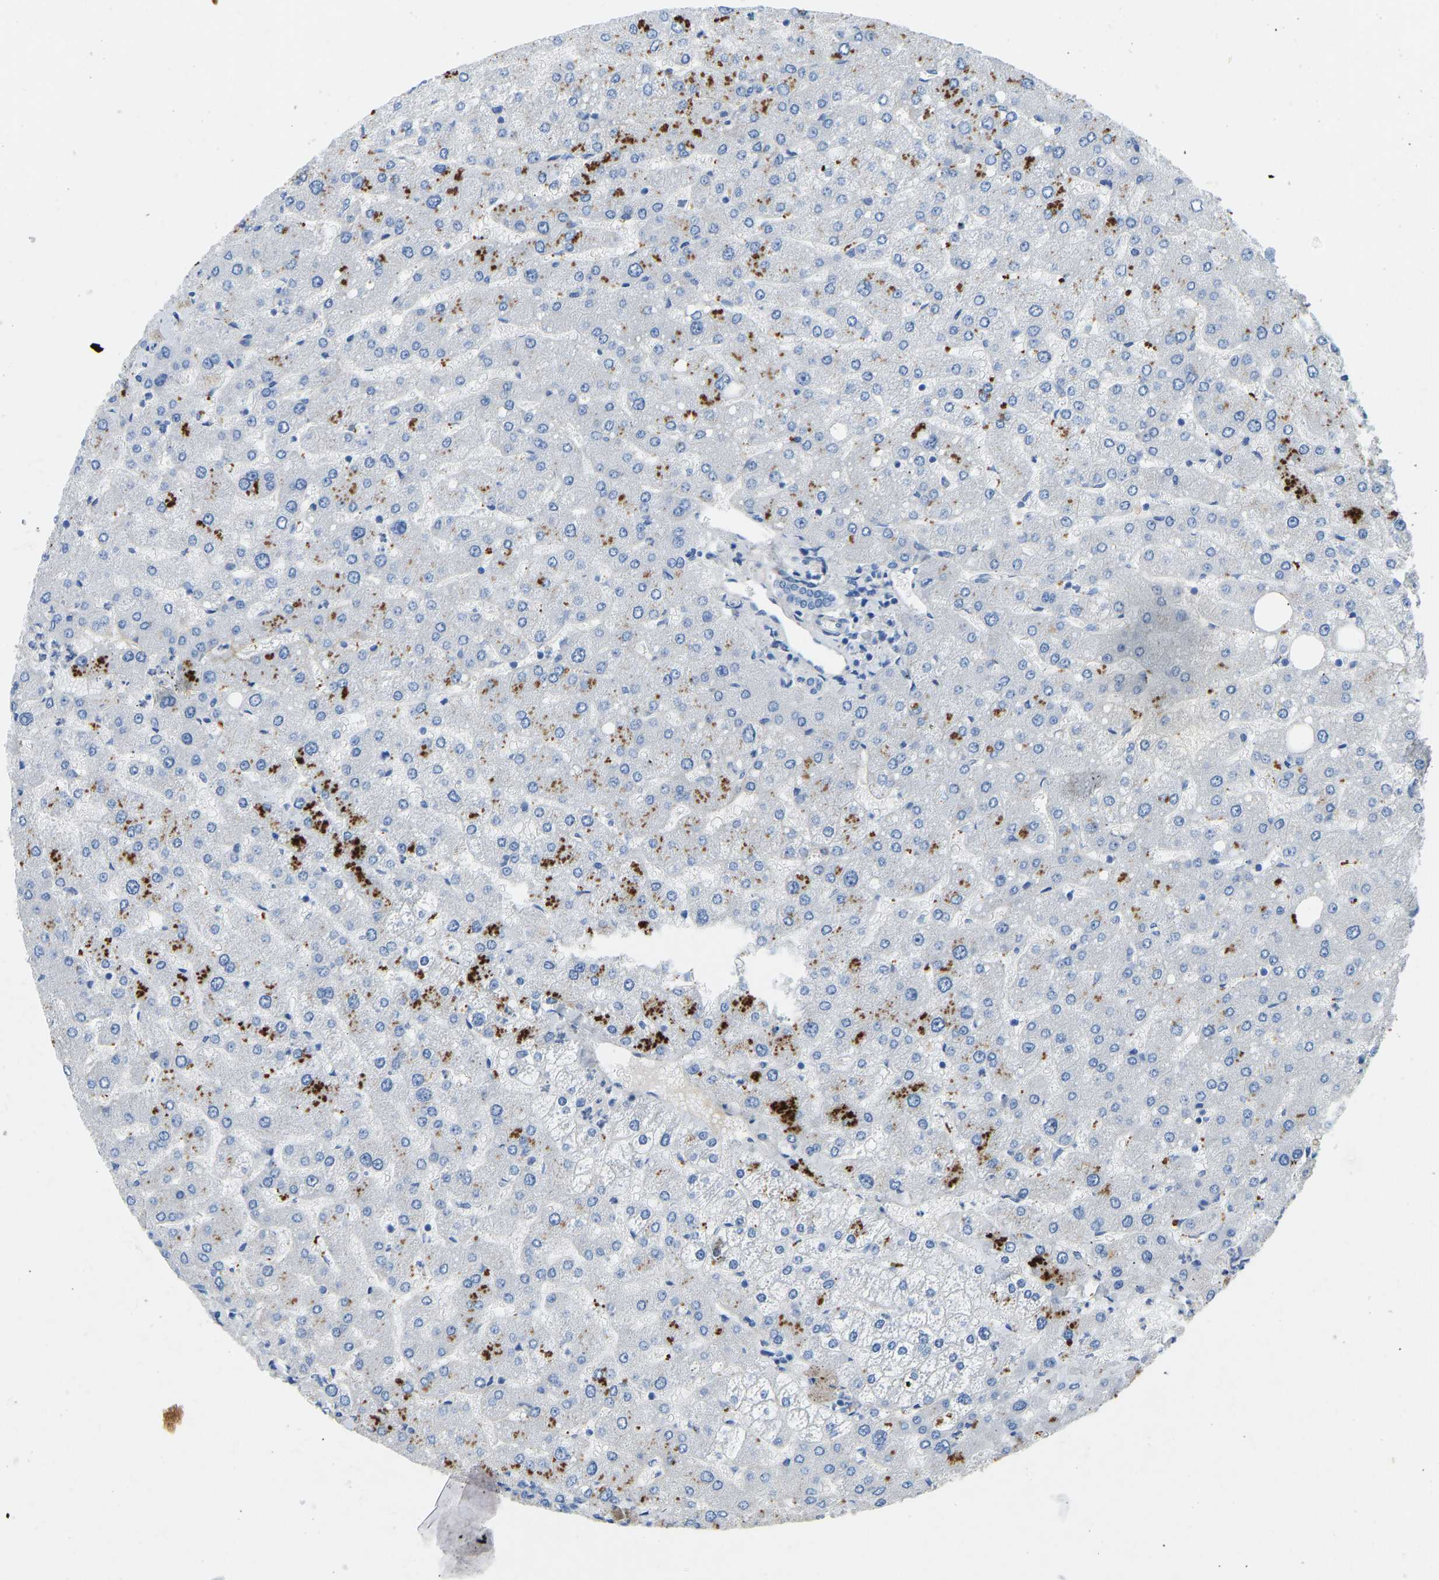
{"staining": {"intensity": "negative", "quantity": "none", "location": "none"}, "tissue": "liver", "cell_type": "Cholangiocytes", "image_type": "normal", "snomed": [{"axis": "morphology", "description": "Normal tissue, NOS"}, {"axis": "topography", "description": "Liver"}], "caption": "IHC of normal human liver displays no positivity in cholangiocytes. (Stains: DAB (3,3'-diaminobenzidine) IHC with hematoxylin counter stain, Microscopy: brightfield microscopy at high magnification).", "gene": "TECTA", "patient": {"sex": "male", "age": 55}}